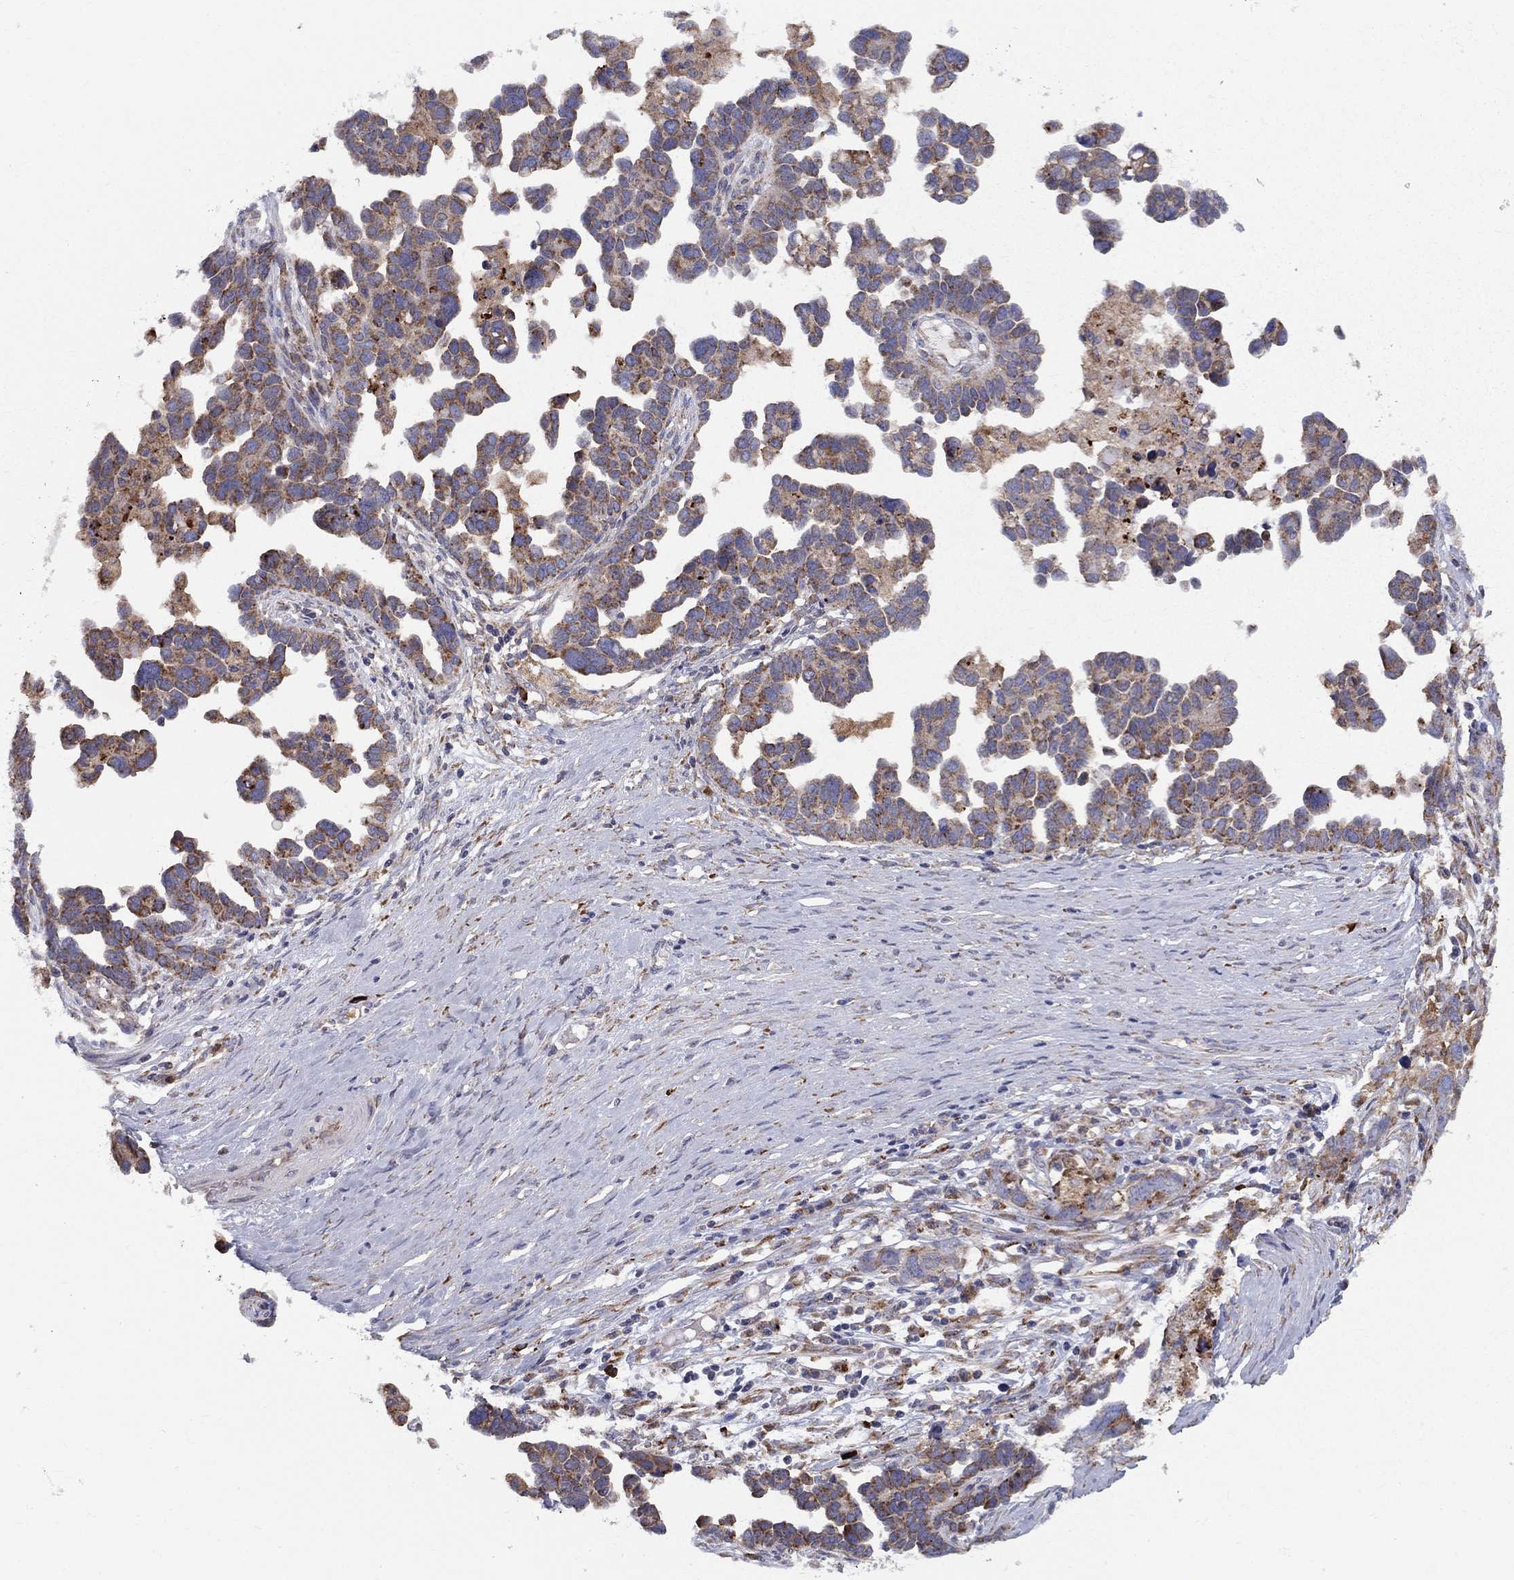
{"staining": {"intensity": "moderate", "quantity": ">75%", "location": "cytoplasmic/membranous"}, "tissue": "ovarian cancer", "cell_type": "Tumor cells", "image_type": "cancer", "snomed": [{"axis": "morphology", "description": "Cystadenocarcinoma, serous, NOS"}, {"axis": "topography", "description": "Ovary"}], "caption": "An immunohistochemistry histopathology image of tumor tissue is shown. Protein staining in brown shows moderate cytoplasmic/membranous positivity in ovarian cancer within tumor cells. The staining was performed using DAB (3,3'-diaminobenzidine) to visualize the protein expression in brown, while the nuclei were stained in blue with hematoxylin (Magnification: 20x).", "gene": "PRDX4", "patient": {"sex": "female", "age": 54}}